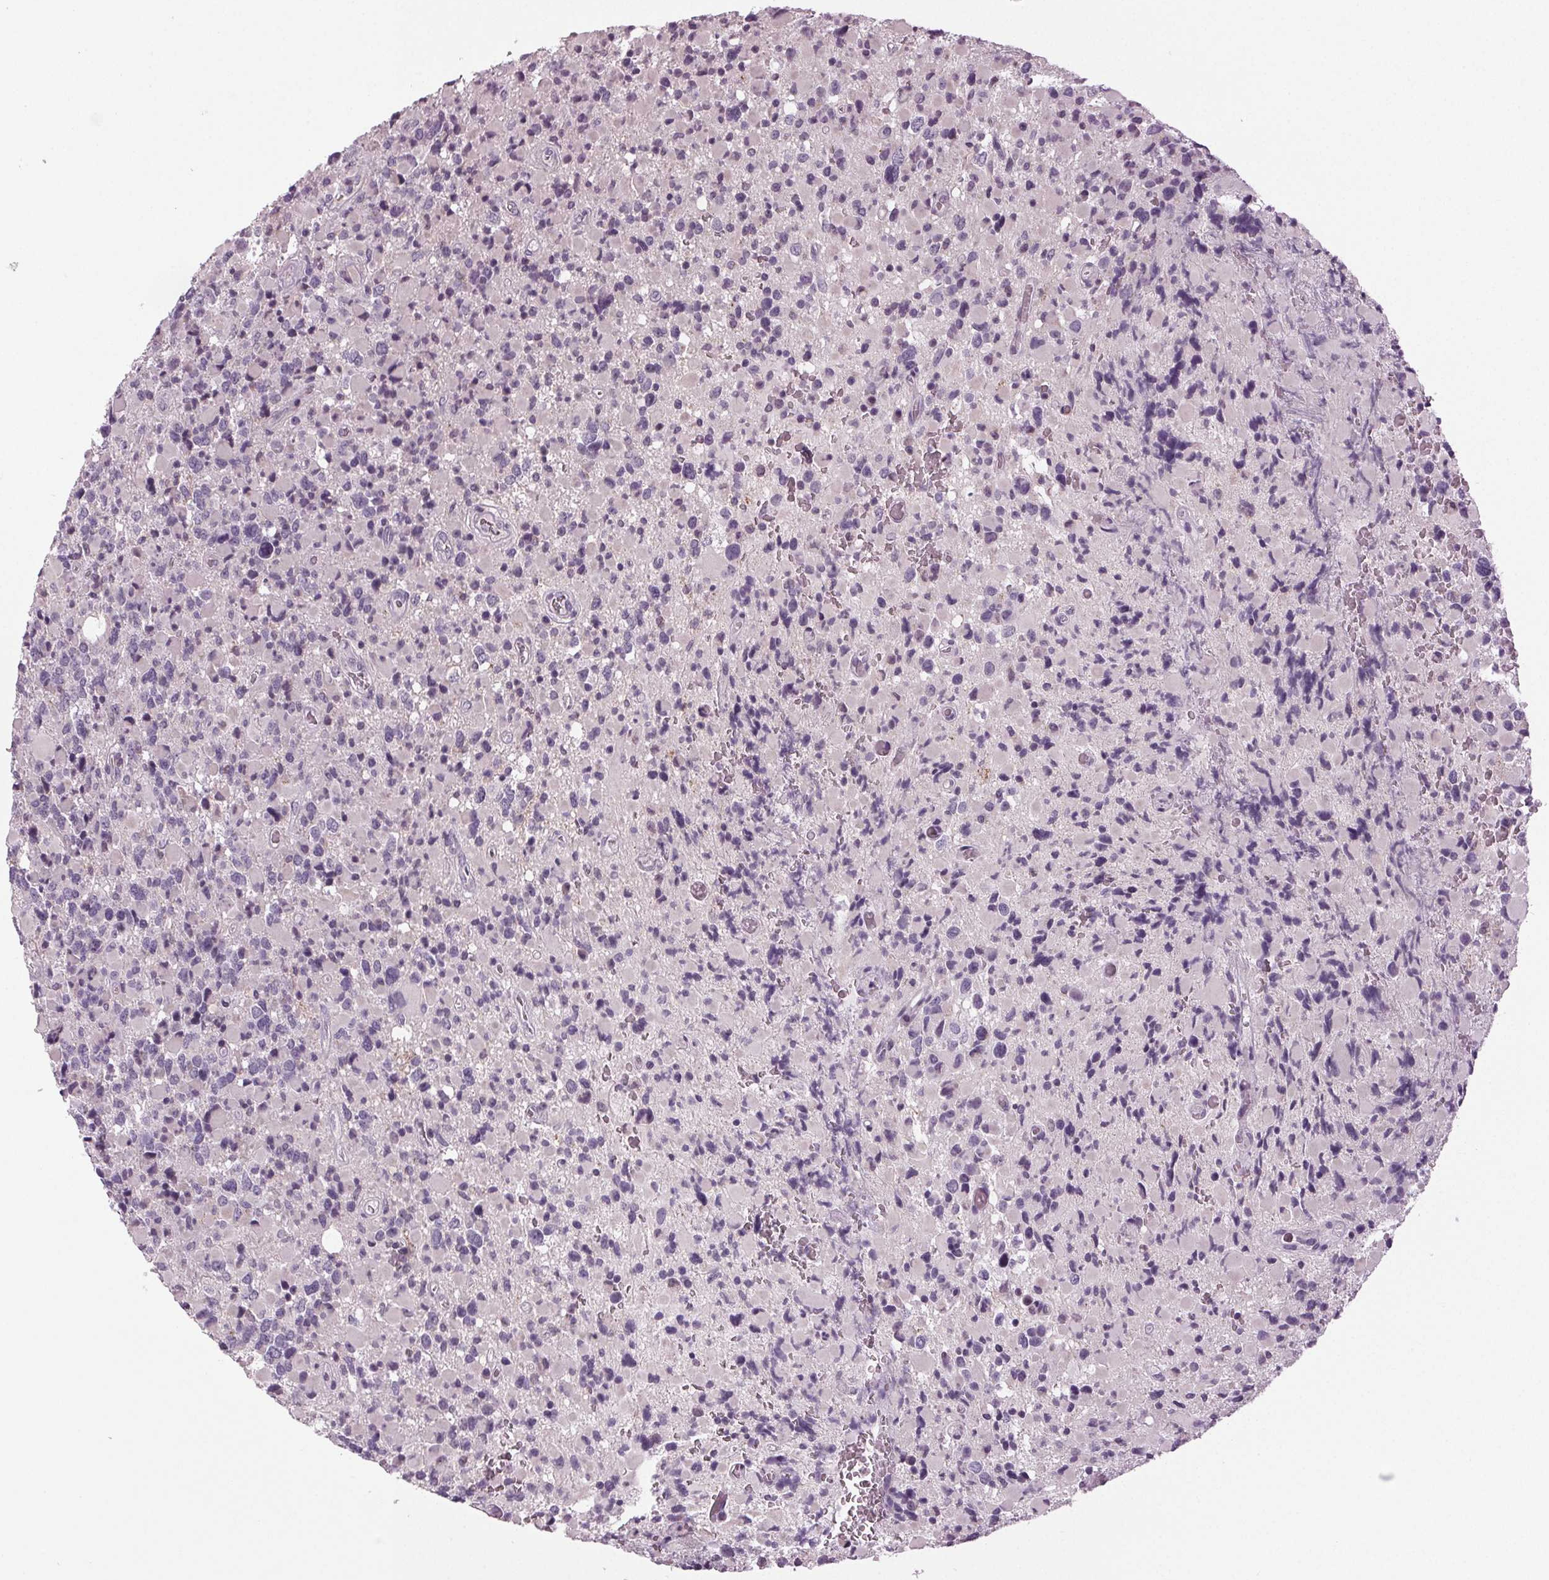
{"staining": {"intensity": "negative", "quantity": "none", "location": "none"}, "tissue": "glioma", "cell_type": "Tumor cells", "image_type": "cancer", "snomed": [{"axis": "morphology", "description": "Glioma, malignant, High grade"}, {"axis": "topography", "description": "Brain"}], "caption": "Protein analysis of glioma shows no significant positivity in tumor cells.", "gene": "DNAH12", "patient": {"sex": "female", "age": 40}}